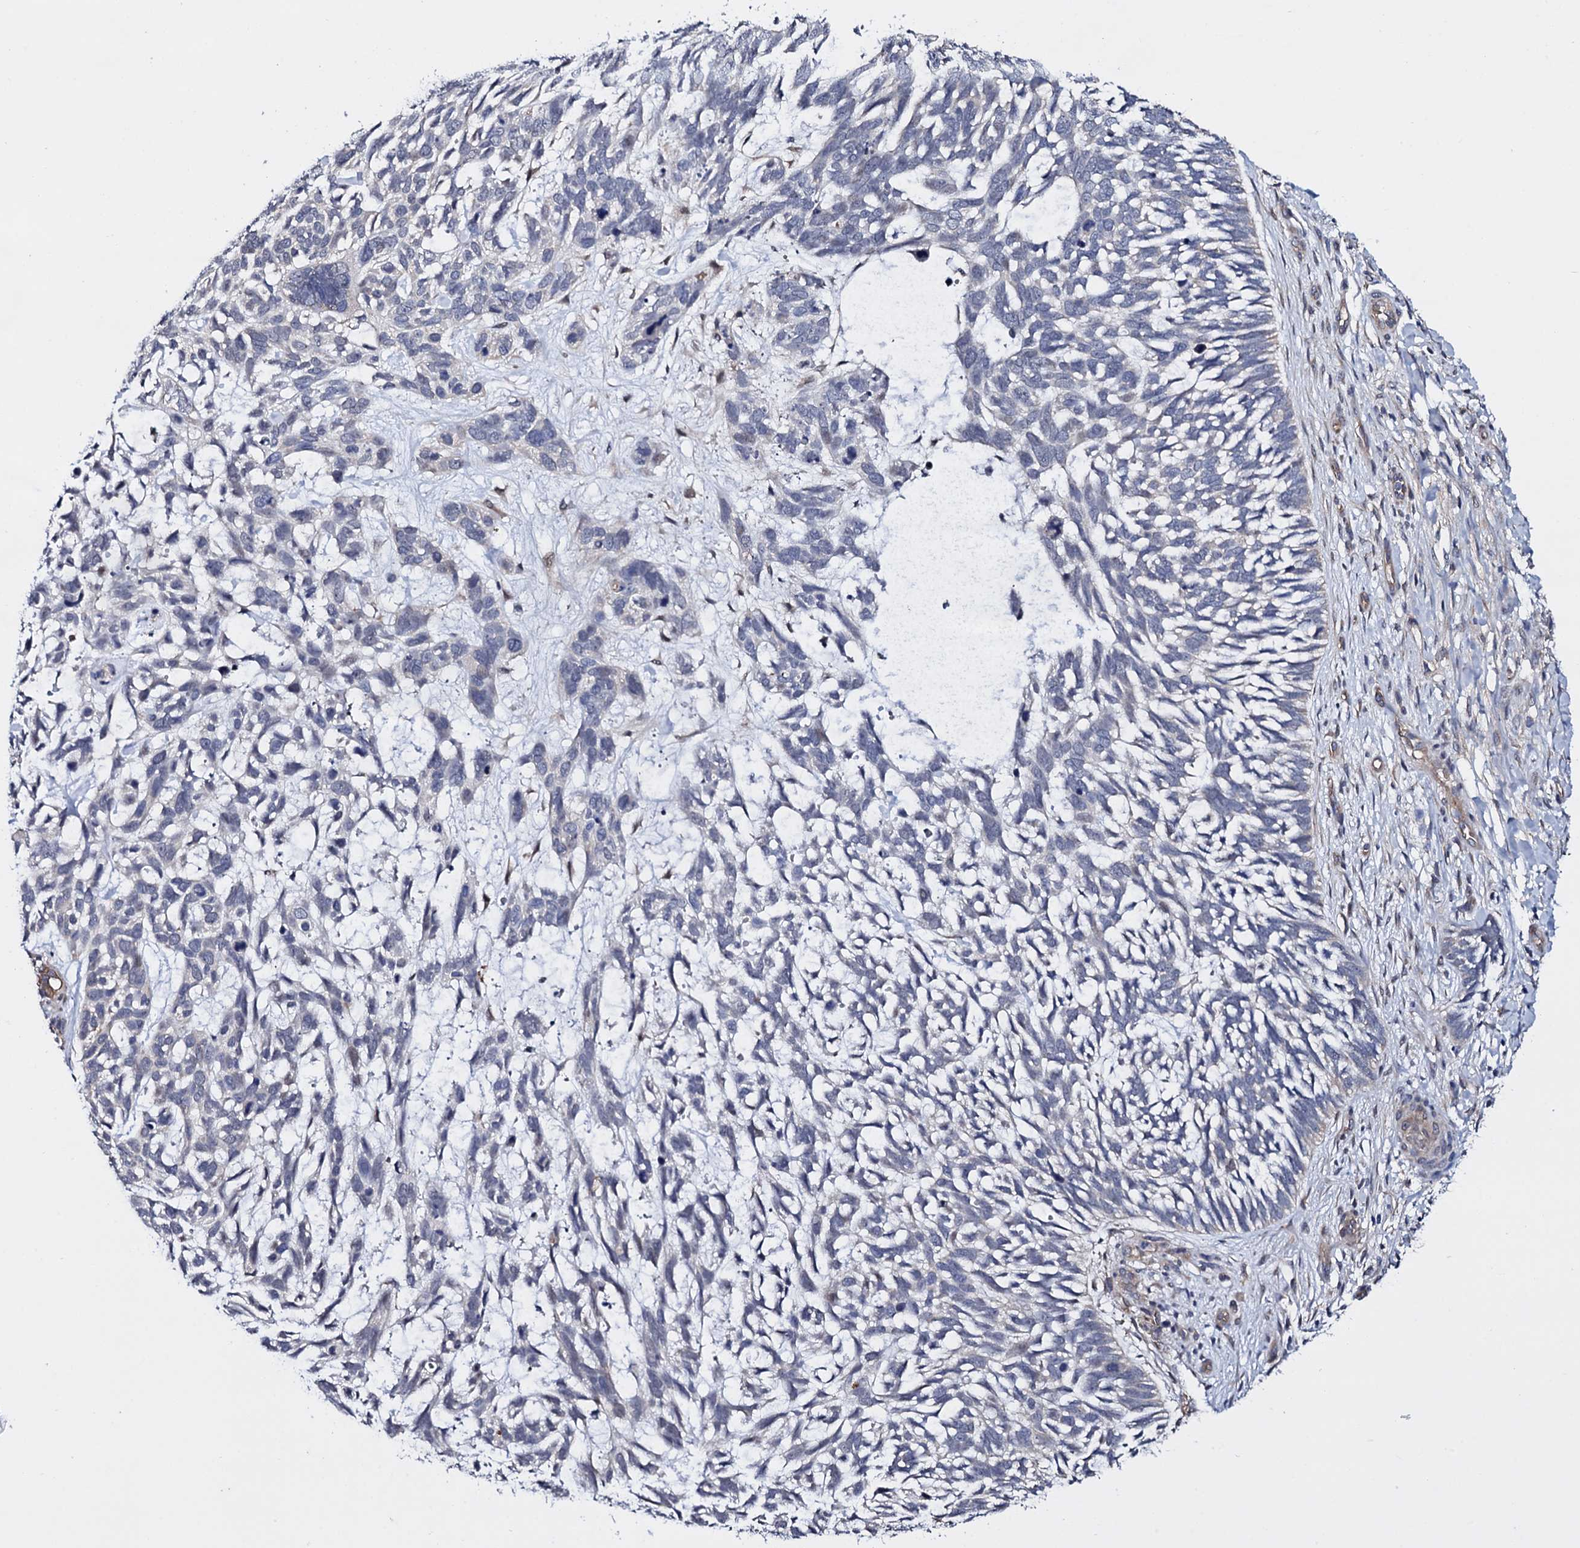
{"staining": {"intensity": "negative", "quantity": "none", "location": "none"}, "tissue": "skin cancer", "cell_type": "Tumor cells", "image_type": "cancer", "snomed": [{"axis": "morphology", "description": "Basal cell carcinoma"}, {"axis": "topography", "description": "Skin"}], "caption": "Immunohistochemistry of skin cancer (basal cell carcinoma) reveals no positivity in tumor cells.", "gene": "GAREM1", "patient": {"sex": "male", "age": 88}}